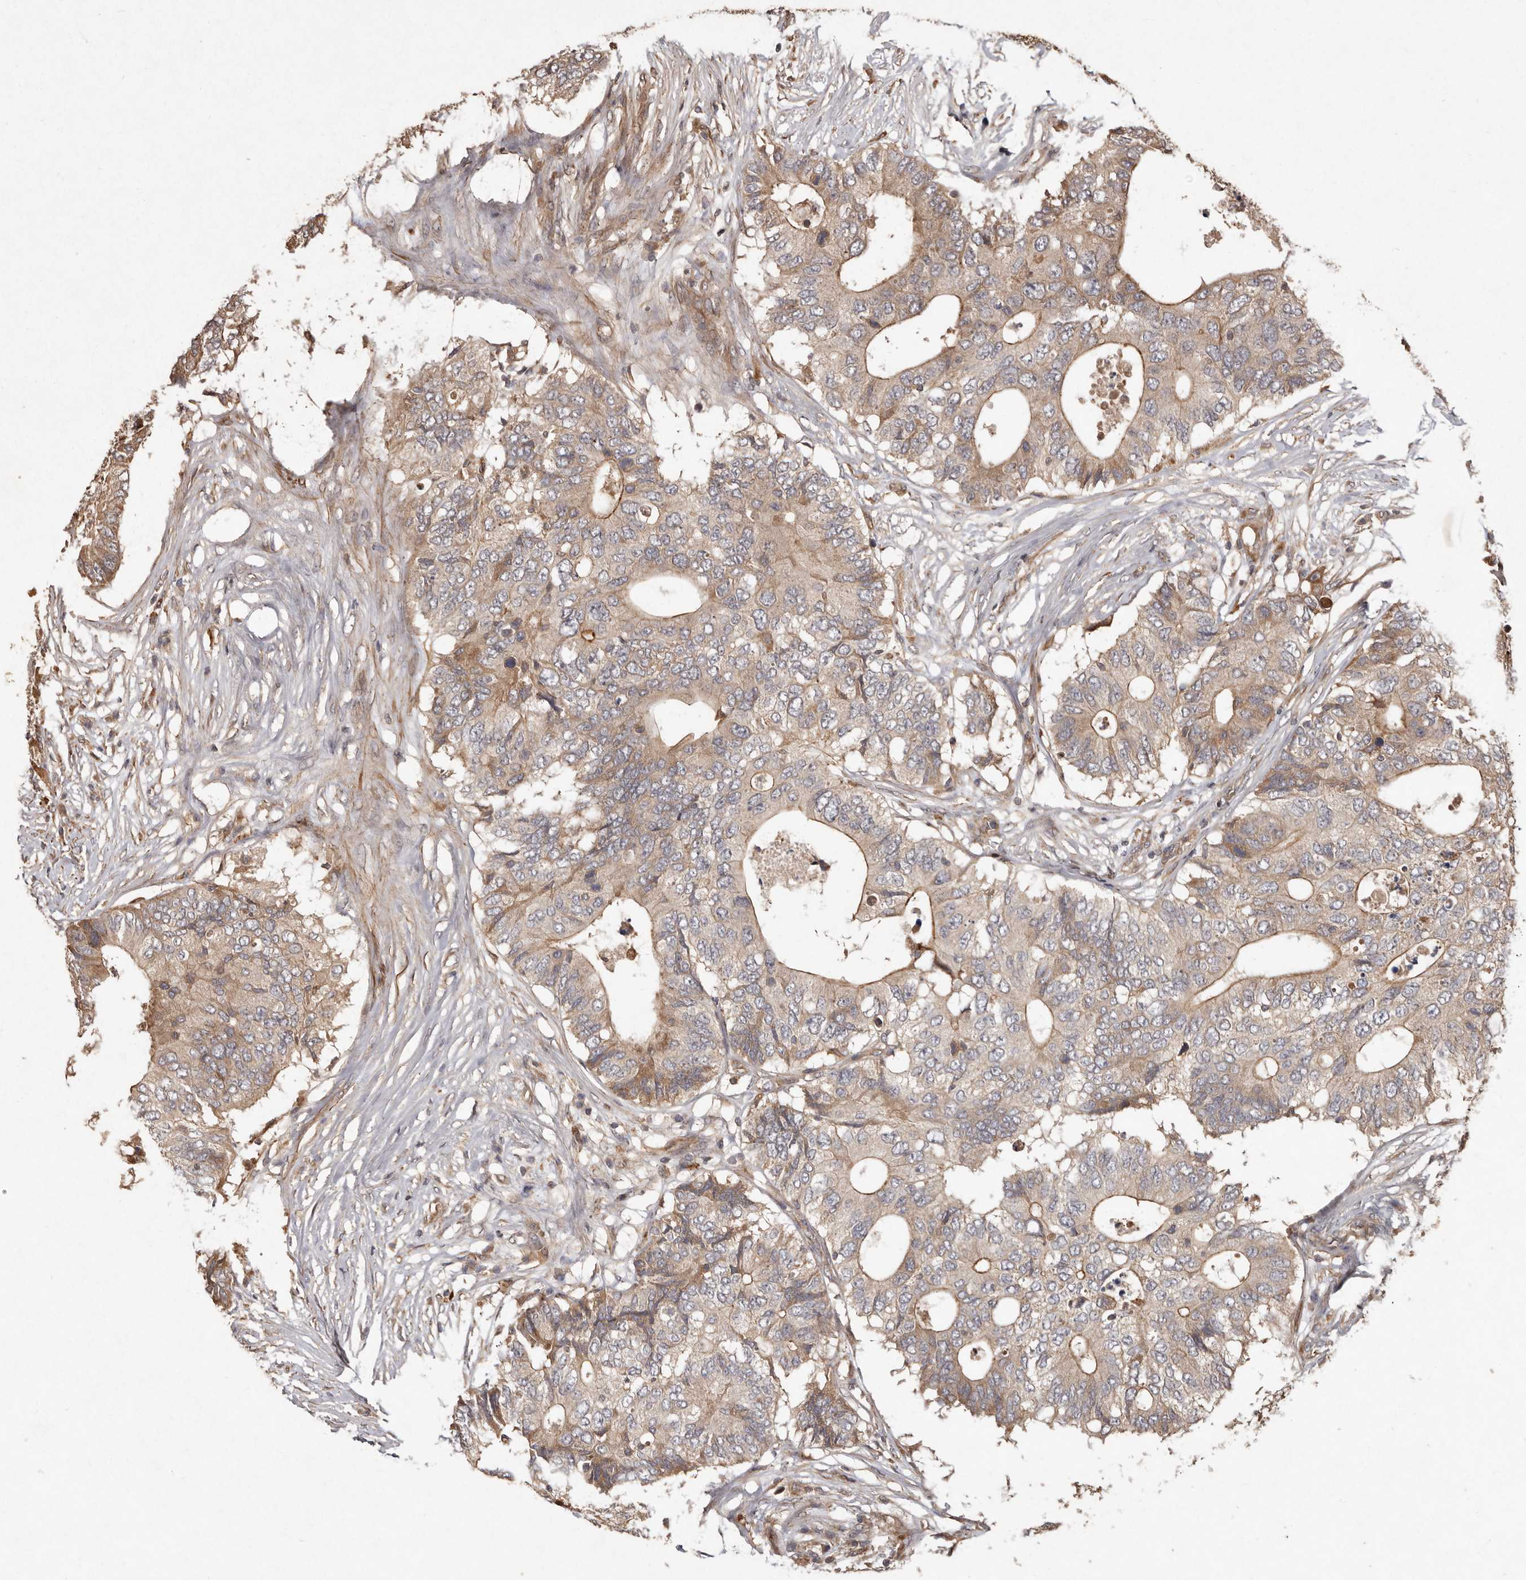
{"staining": {"intensity": "moderate", "quantity": "25%-75%", "location": "cytoplasmic/membranous"}, "tissue": "colorectal cancer", "cell_type": "Tumor cells", "image_type": "cancer", "snomed": [{"axis": "morphology", "description": "Adenocarcinoma, NOS"}, {"axis": "topography", "description": "Colon"}], "caption": "An immunohistochemistry (IHC) histopathology image of neoplastic tissue is shown. Protein staining in brown labels moderate cytoplasmic/membranous positivity in adenocarcinoma (colorectal) within tumor cells.", "gene": "SEMA3A", "patient": {"sex": "male", "age": 71}}